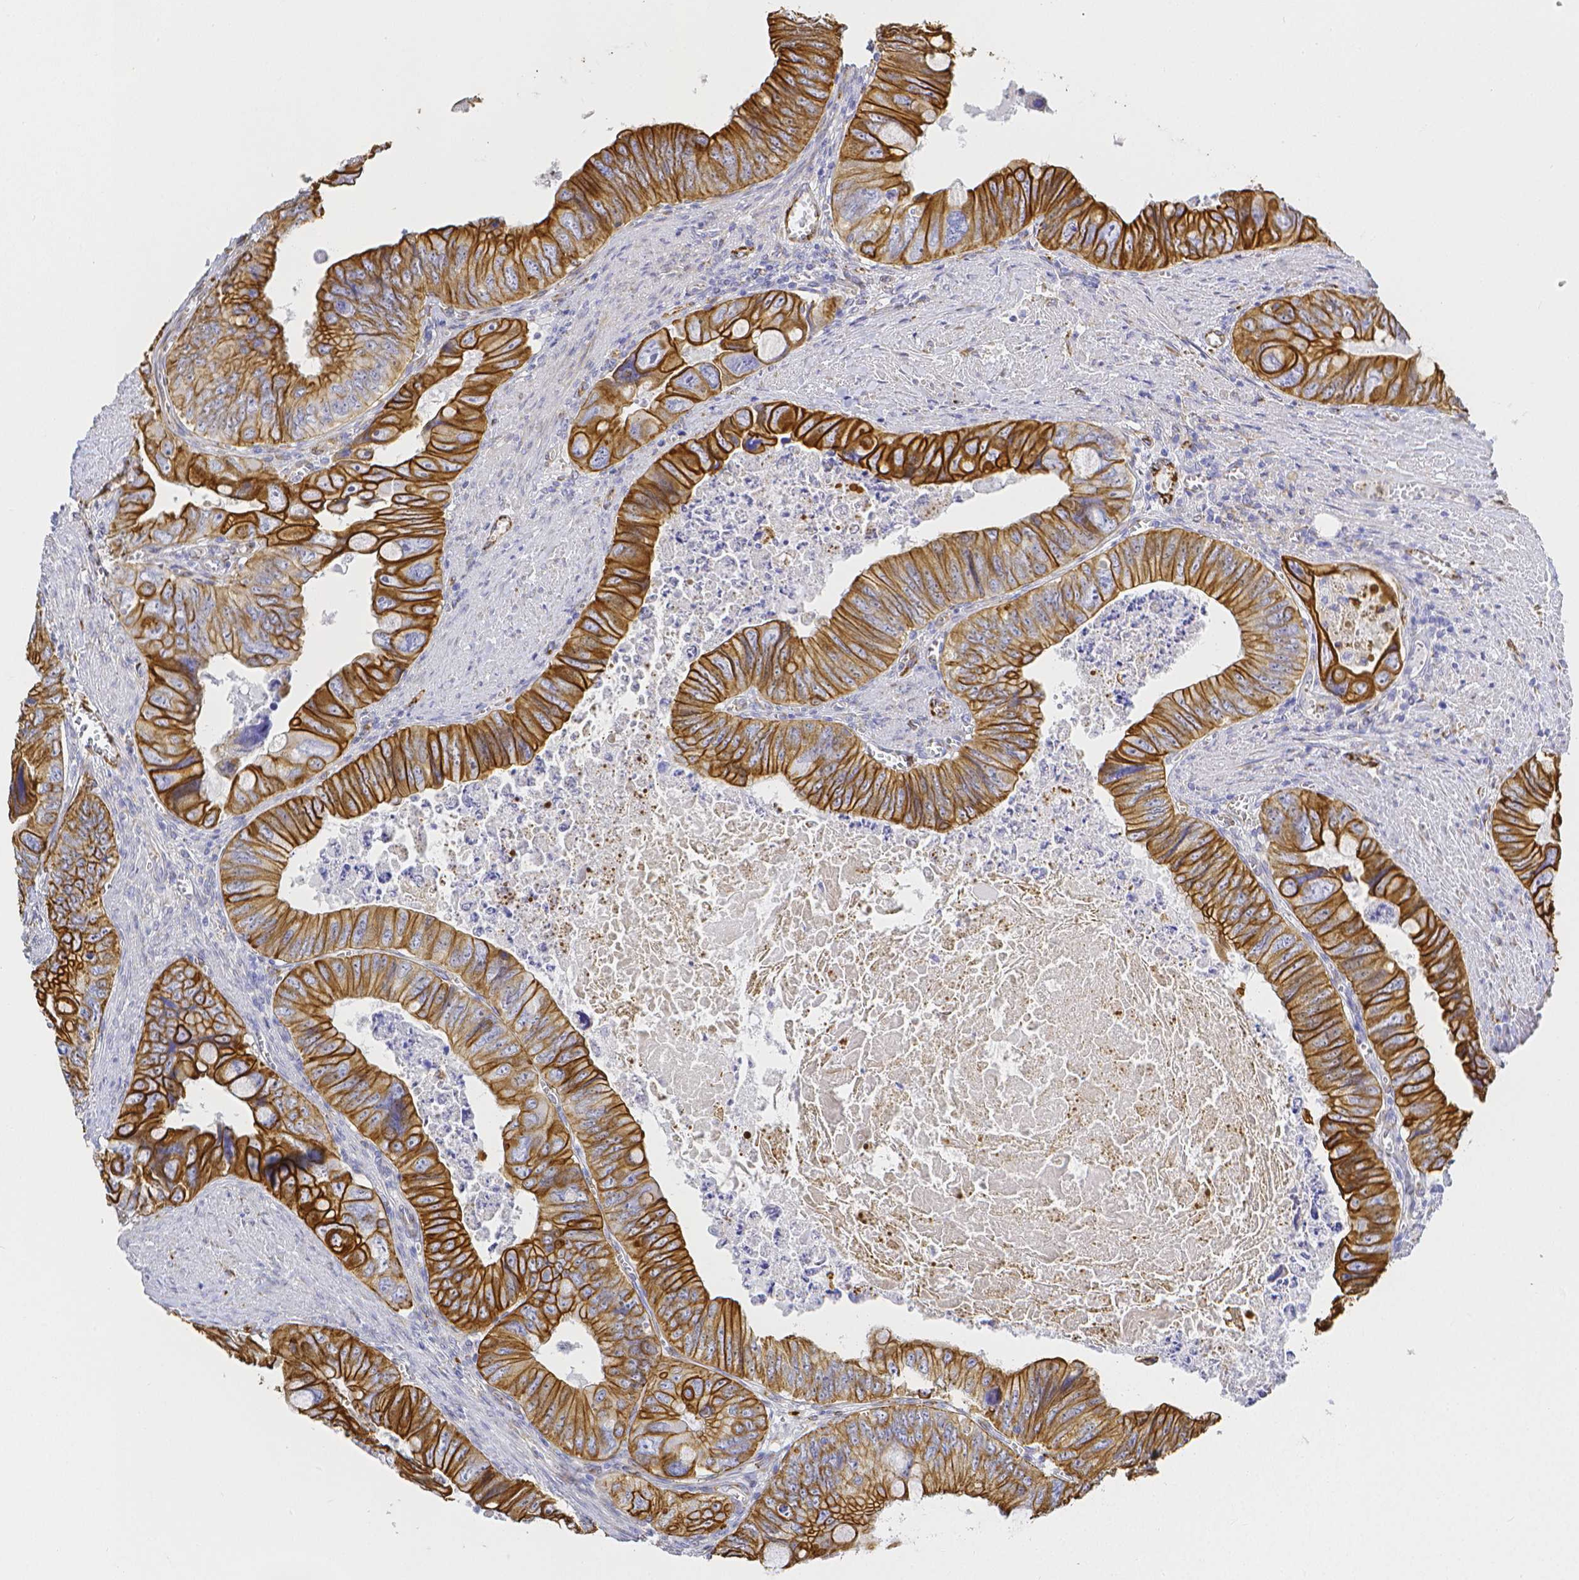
{"staining": {"intensity": "moderate", "quantity": "25%-75%", "location": "cytoplasmic/membranous"}, "tissue": "colorectal cancer", "cell_type": "Tumor cells", "image_type": "cancer", "snomed": [{"axis": "morphology", "description": "Adenocarcinoma, NOS"}, {"axis": "topography", "description": "Colon"}], "caption": "Human colorectal cancer stained with a brown dye reveals moderate cytoplasmic/membranous positive positivity in about 25%-75% of tumor cells.", "gene": "SMURF1", "patient": {"sex": "female", "age": 84}}